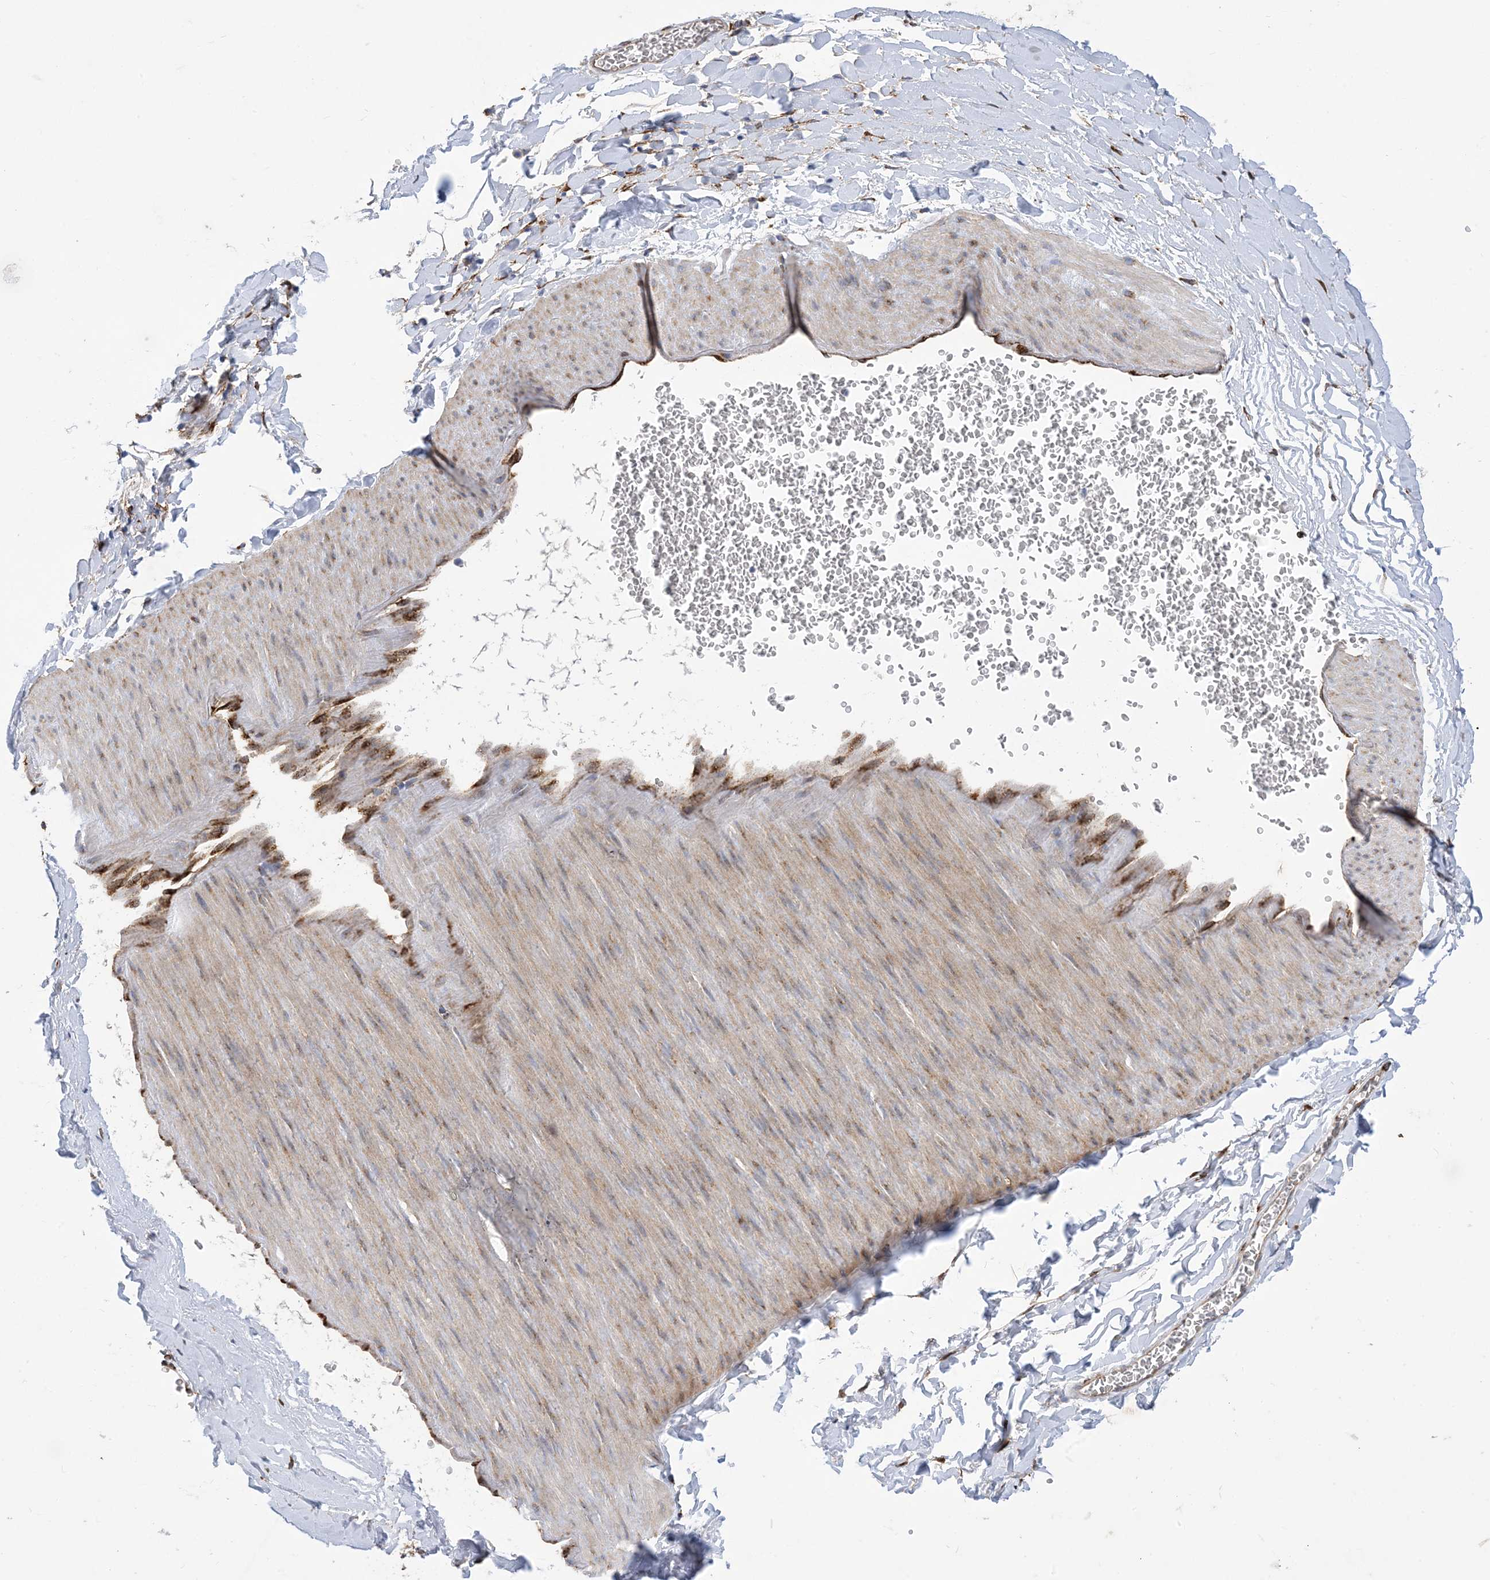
{"staining": {"intensity": "moderate", "quantity": "25%-75%", "location": "cytoplasmic/membranous"}, "tissue": "adipose tissue", "cell_type": "Adipocytes", "image_type": "normal", "snomed": [{"axis": "morphology", "description": "Normal tissue, NOS"}, {"axis": "topography", "description": "Gallbladder"}, {"axis": "topography", "description": "Peripheral nerve tissue"}], "caption": "Brown immunohistochemical staining in unremarkable human adipose tissue reveals moderate cytoplasmic/membranous staining in about 25%-75% of adipocytes. The staining was performed using DAB, with brown indicating positive protein expression. Nuclei are stained blue with hematoxylin.", "gene": "RBMS3", "patient": {"sex": "male", "age": 38}}